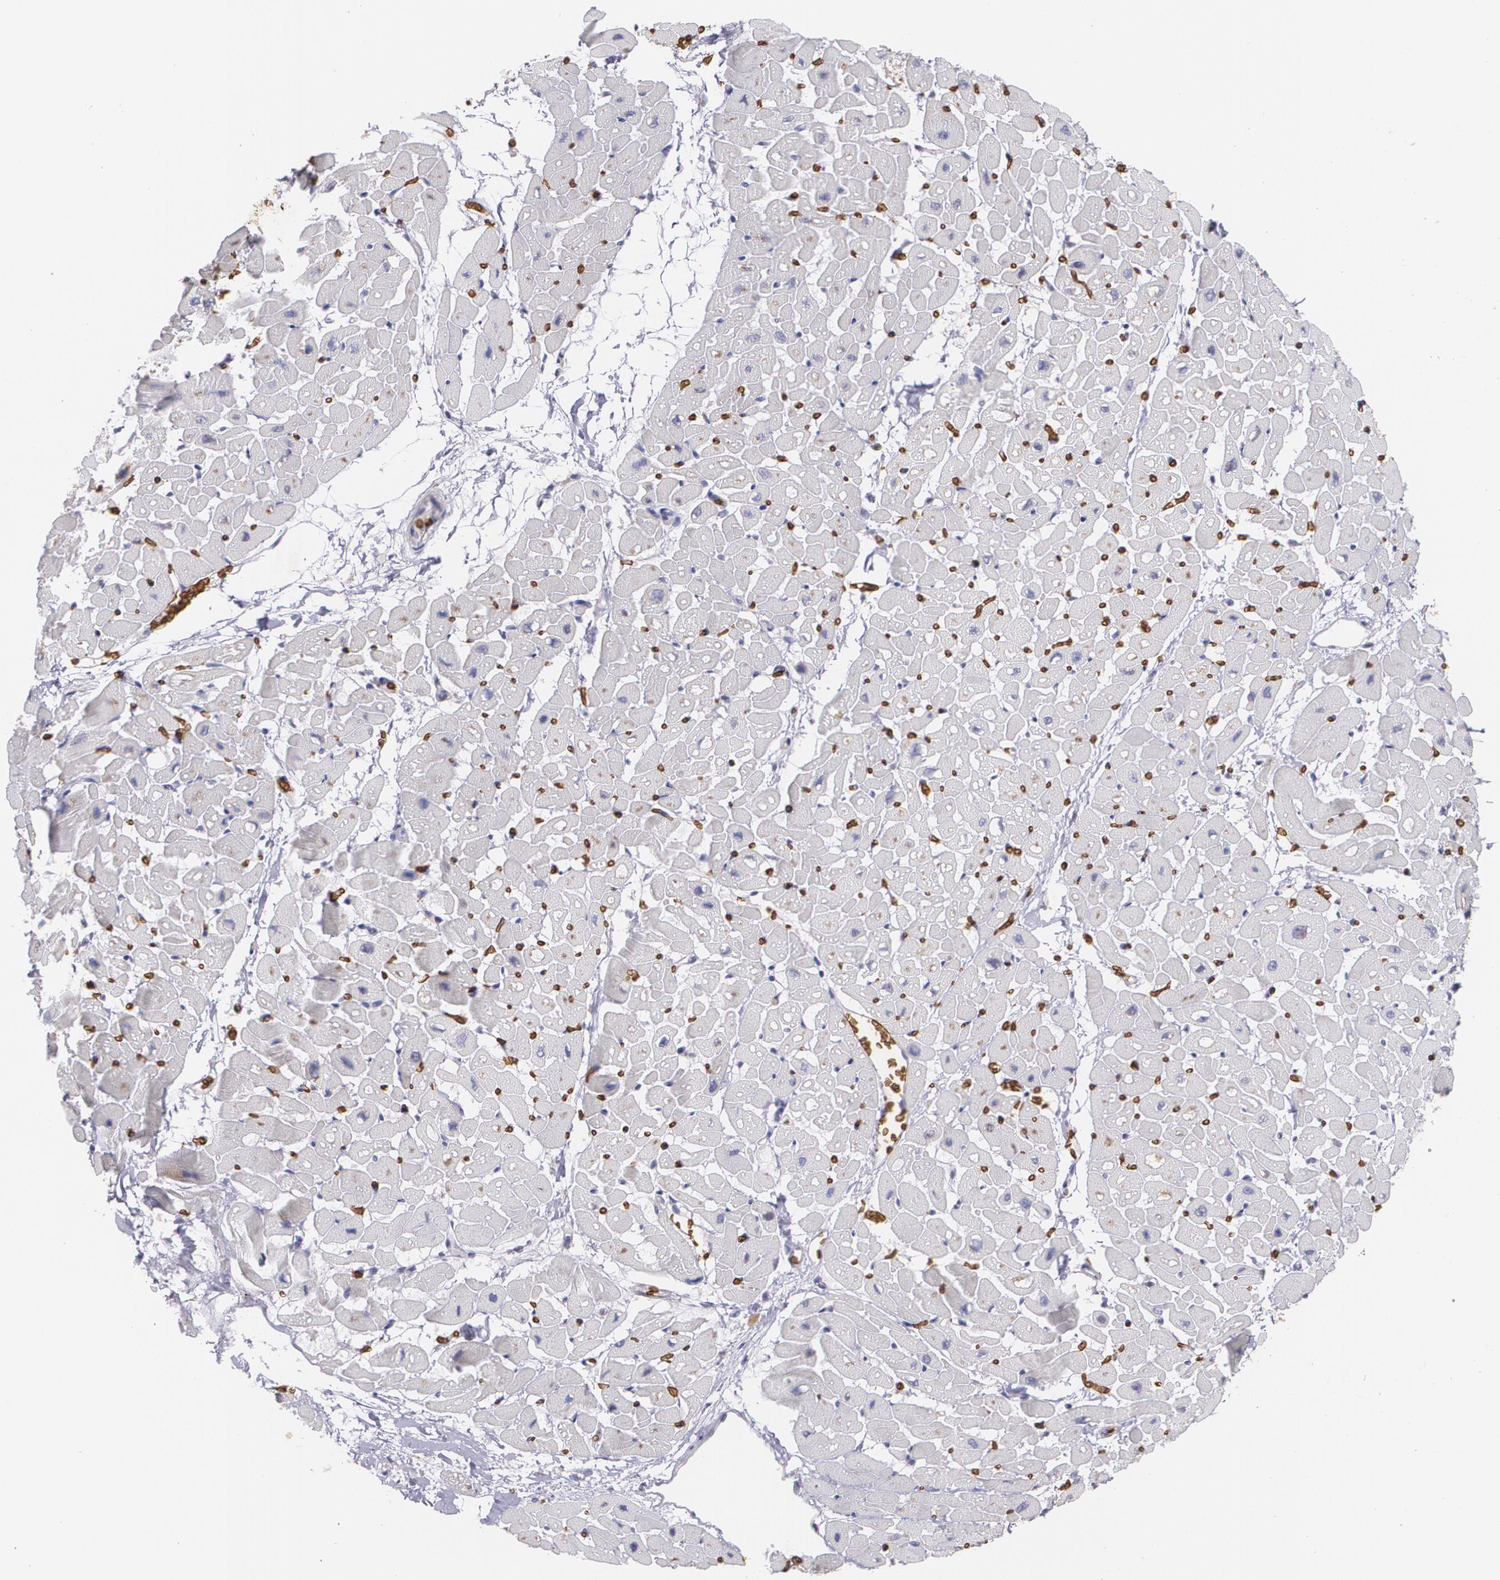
{"staining": {"intensity": "negative", "quantity": "none", "location": "none"}, "tissue": "heart muscle", "cell_type": "Cardiomyocytes", "image_type": "normal", "snomed": [{"axis": "morphology", "description": "Normal tissue, NOS"}, {"axis": "topography", "description": "Heart"}], "caption": "Cardiomyocytes show no significant protein expression in normal heart muscle. The staining was performed using DAB to visualize the protein expression in brown, while the nuclei were stained in blue with hematoxylin (Magnification: 20x).", "gene": "SLC2A1", "patient": {"sex": "male", "age": 45}}